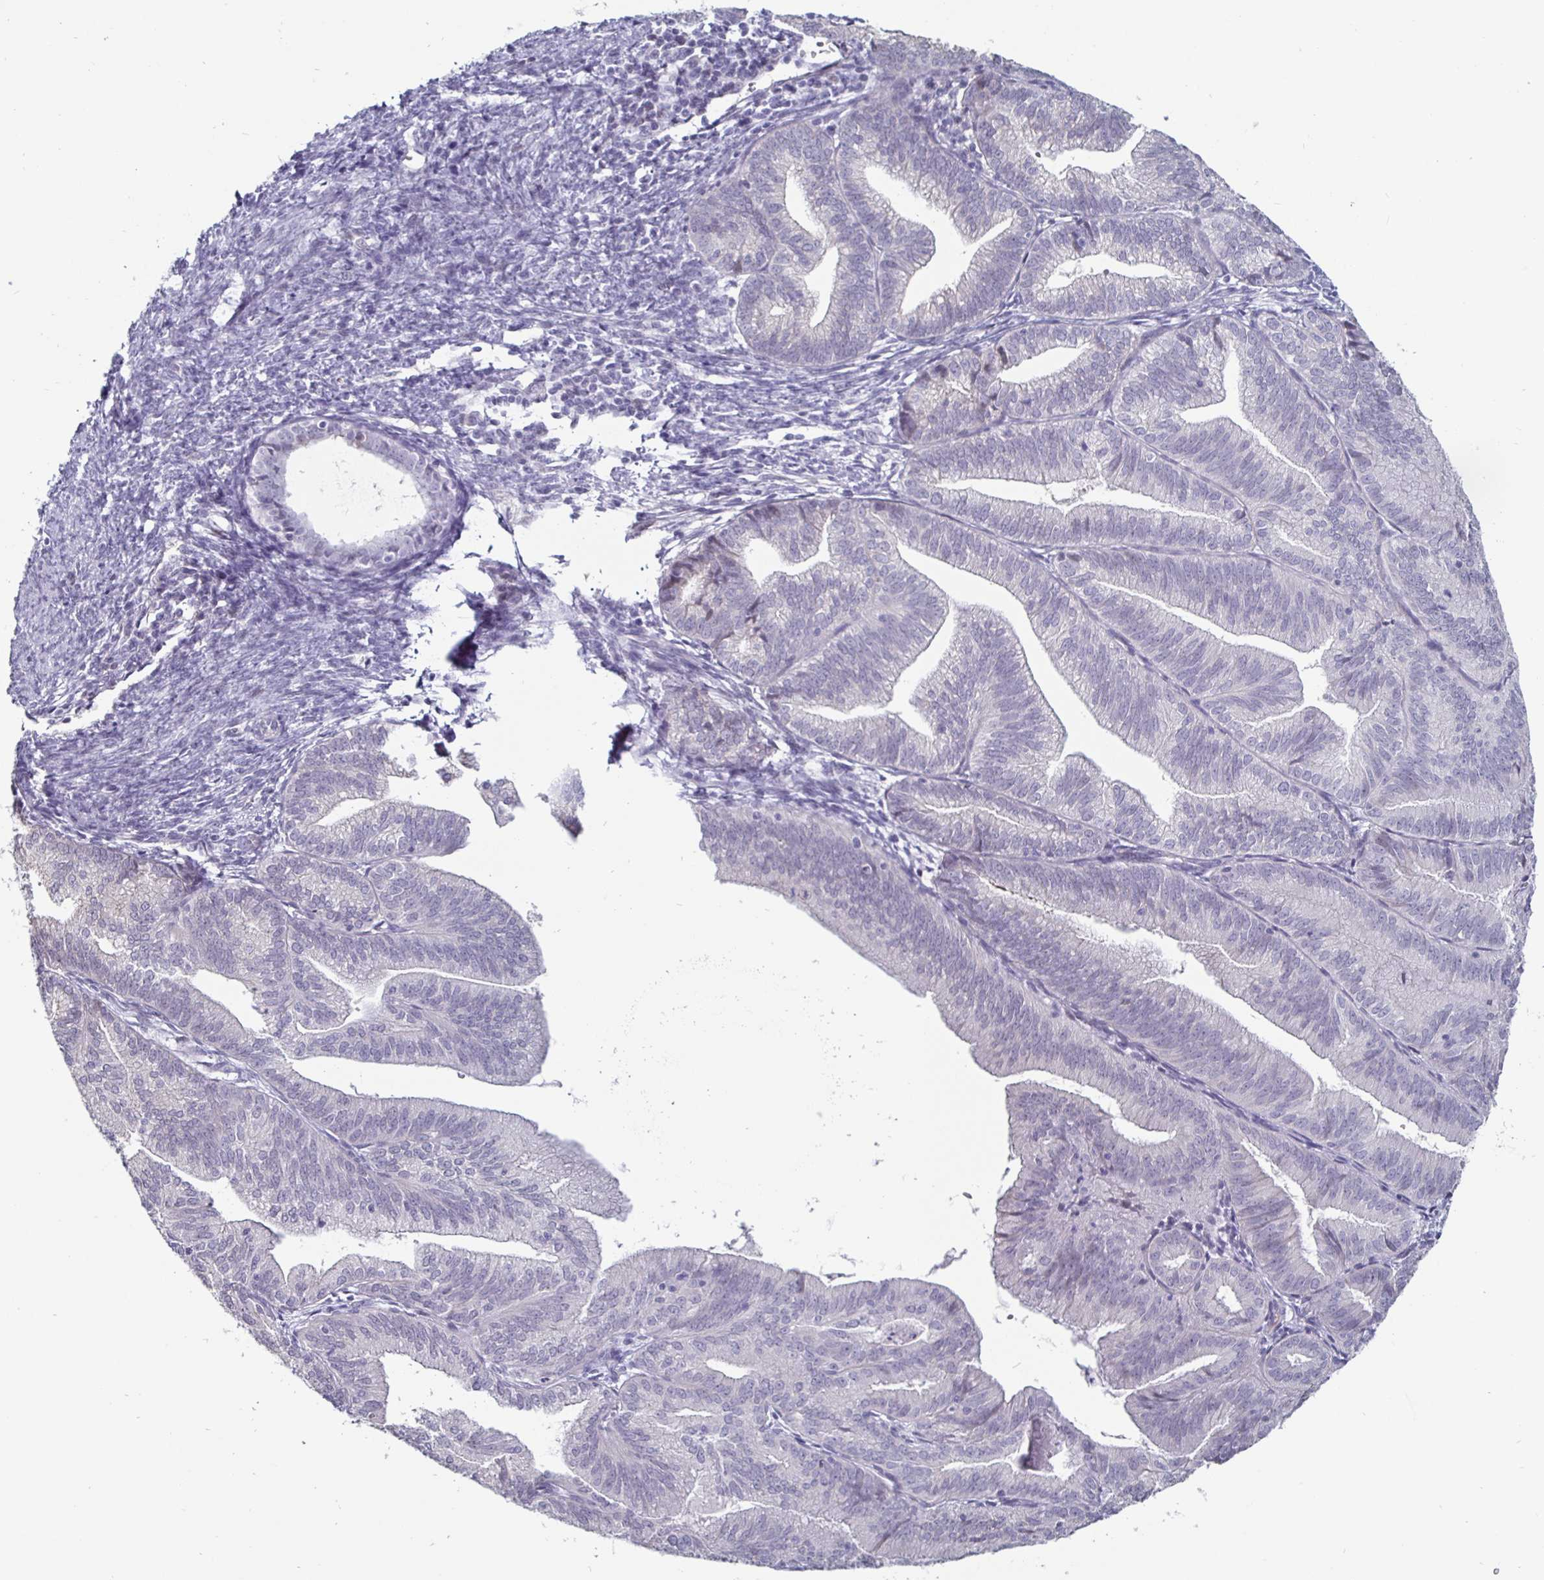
{"staining": {"intensity": "negative", "quantity": "none", "location": "none"}, "tissue": "endometrial cancer", "cell_type": "Tumor cells", "image_type": "cancer", "snomed": [{"axis": "morphology", "description": "Adenocarcinoma, NOS"}, {"axis": "topography", "description": "Endometrium"}], "caption": "Micrograph shows no protein positivity in tumor cells of endometrial adenocarcinoma tissue. (Stains: DAB immunohistochemistry (IHC) with hematoxylin counter stain, Microscopy: brightfield microscopy at high magnification).", "gene": "OOSP2", "patient": {"sex": "female", "age": 70}}